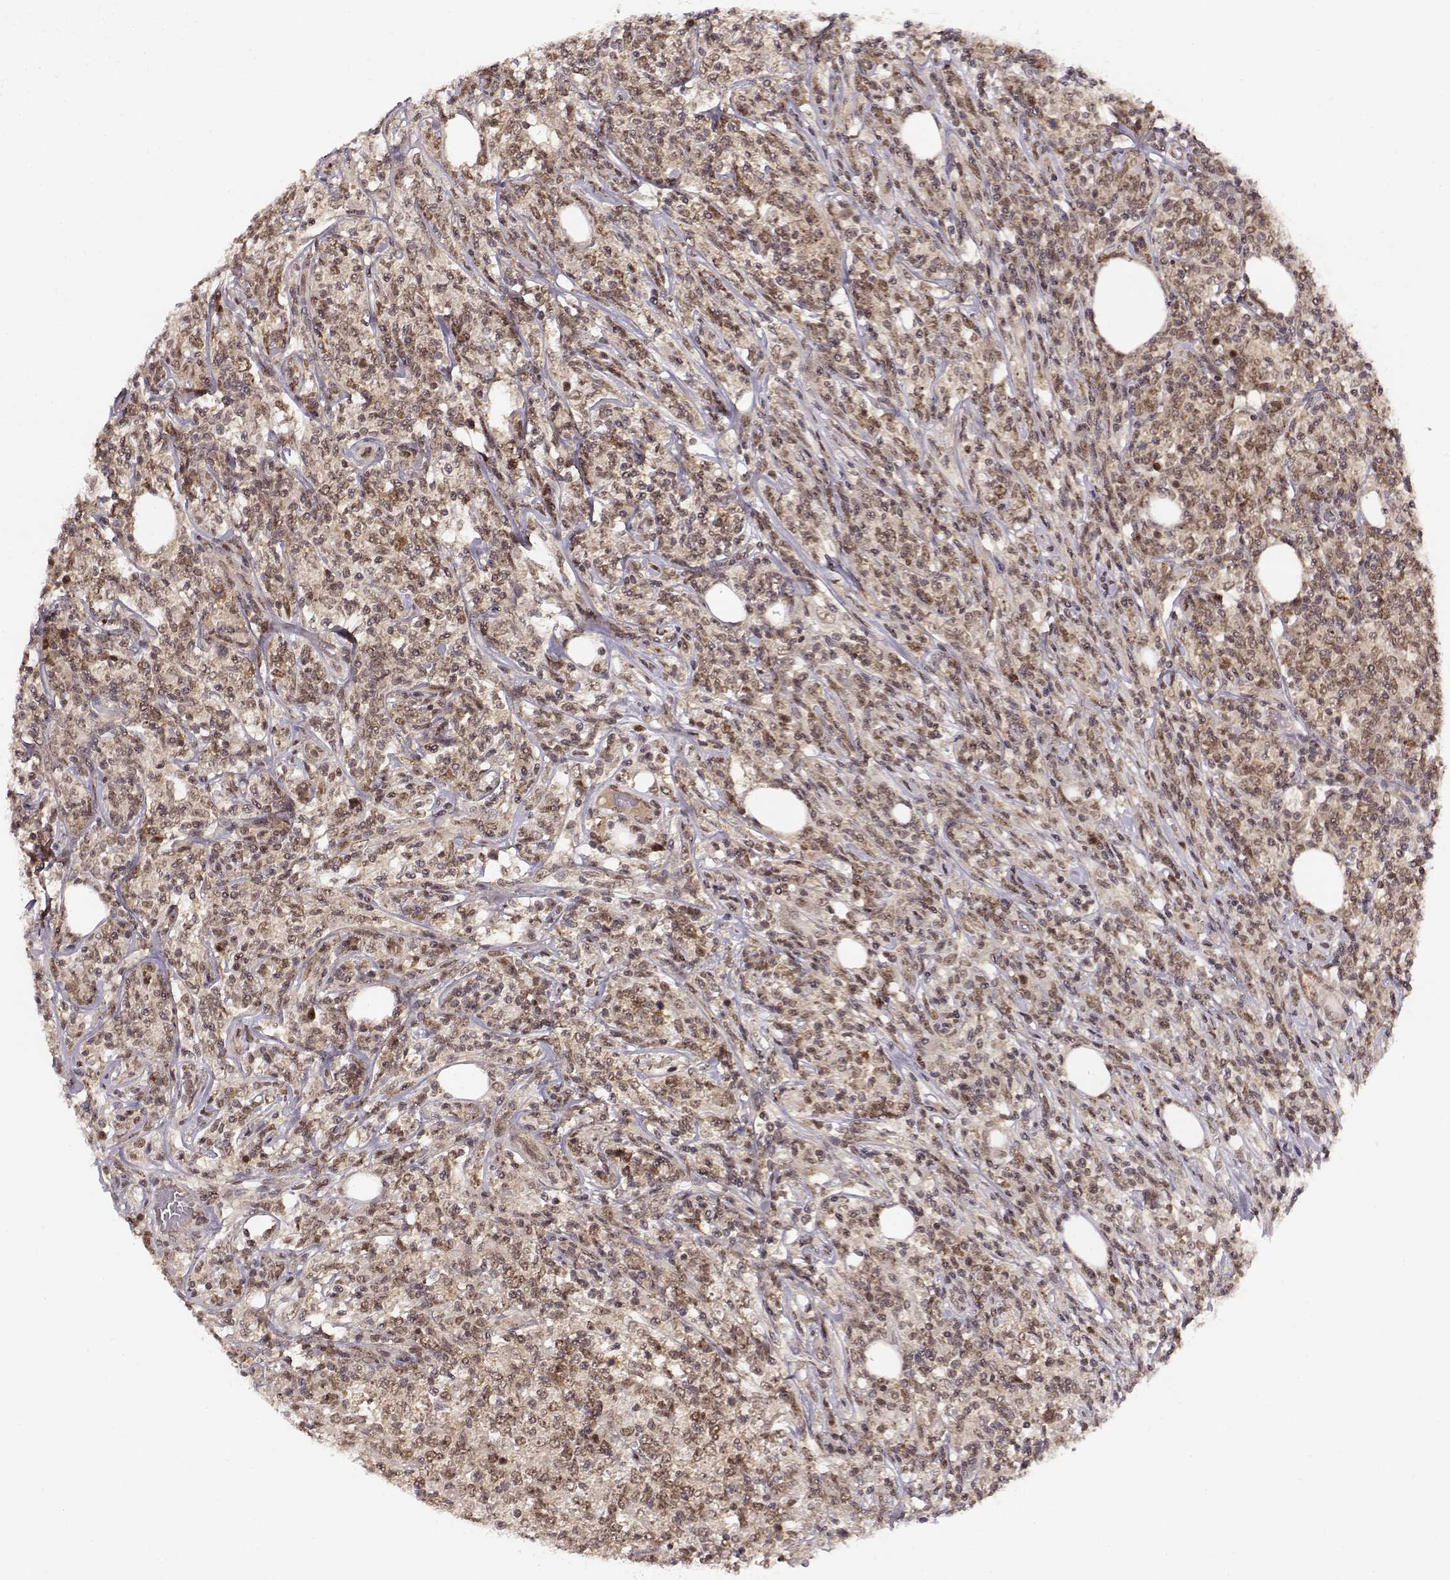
{"staining": {"intensity": "weak", "quantity": "25%-75%", "location": "cytoplasmic/membranous,nuclear"}, "tissue": "lymphoma", "cell_type": "Tumor cells", "image_type": "cancer", "snomed": [{"axis": "morphology", "description": "Malignant lymphoma, non-Hodgkin's type, High grade"}, {"axis": "topography", "description": "Lymph node"}], "caption": "High-grade malignant lymphoma, non-Hodgkin's type stained for a protein displays weak cytoplasmic/membranous and nuclear positivity in tumor cells.", "gene": "CSNK2A1", "patient": {"sex": "female", "age": 84}}